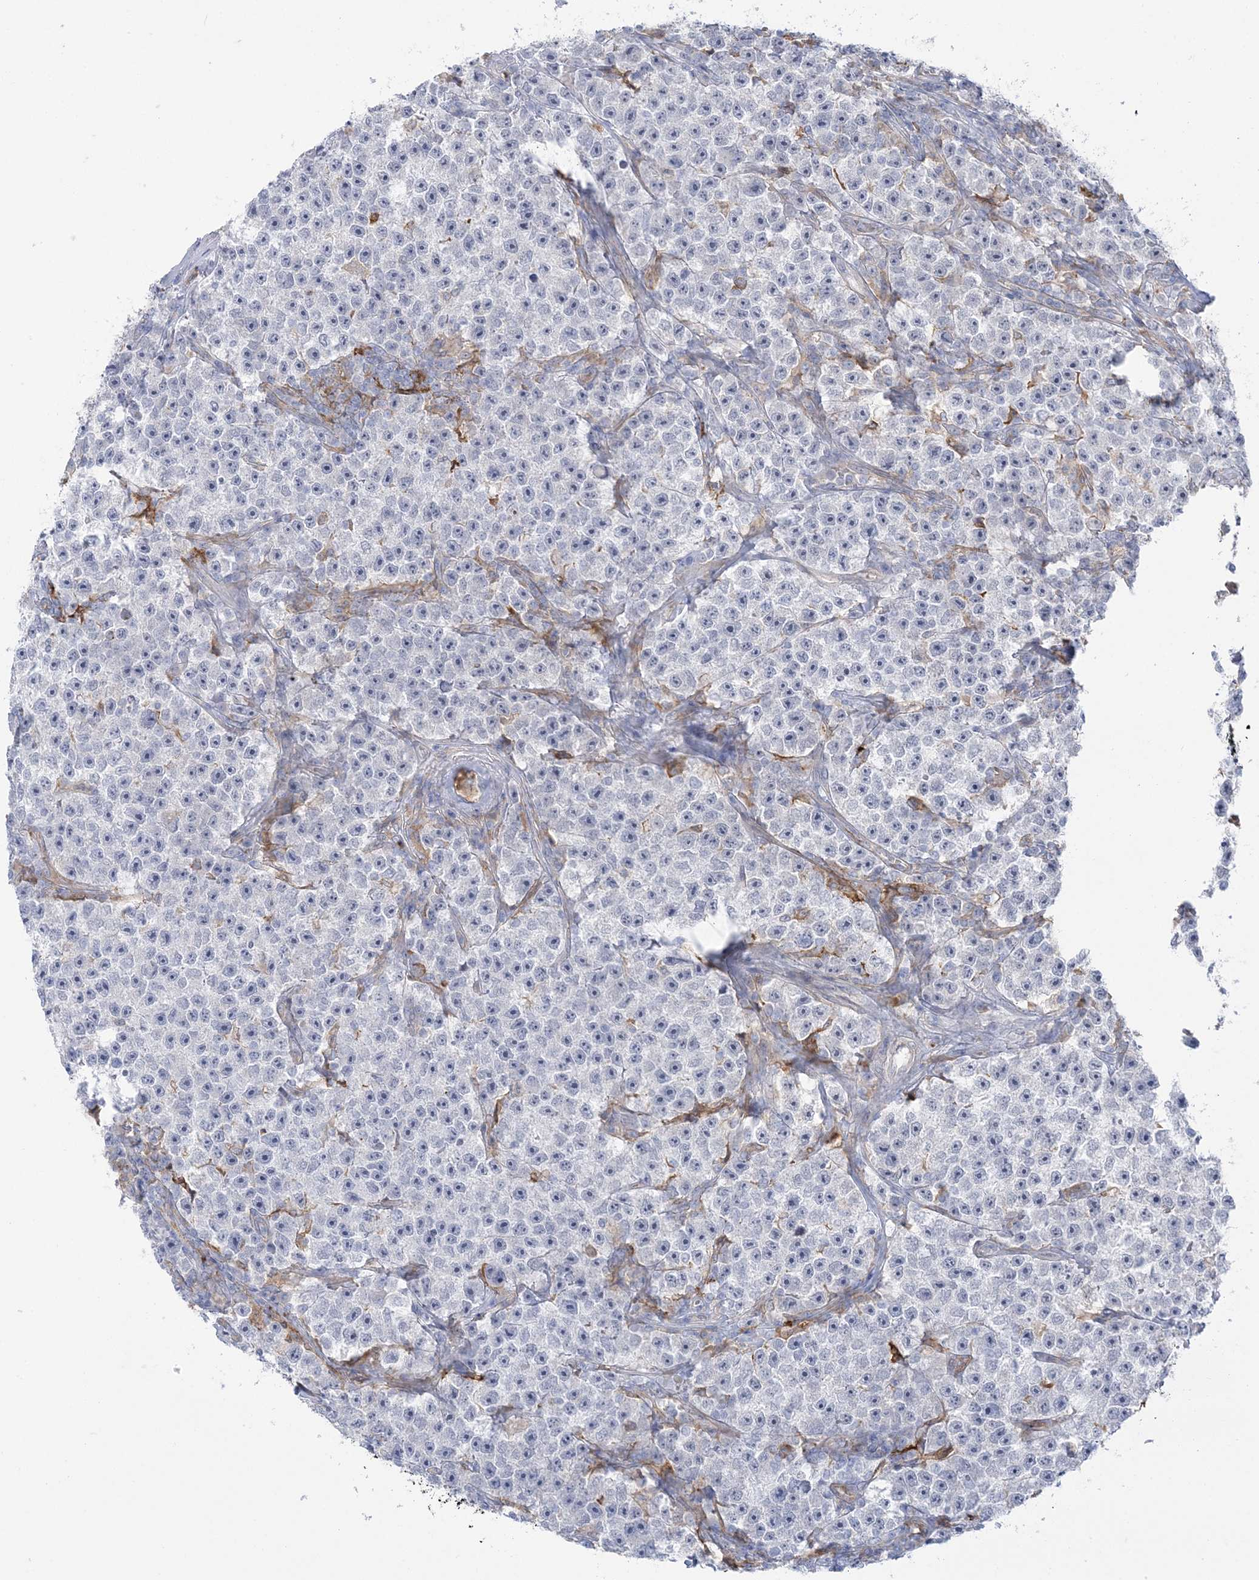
{"staining": {"intensity": "negative", "quantity": "none", "location": "none"}, "tissue": "testis cancer", "cell_type": "Tumor cells", "image_type": "cancer", "snomed": [{"axis": "morphology", "description": "Seminoma, NOS"}, {"axis": "topography", "description": "Testis"}], "caption": "Tumor cells are negative for protein expression in human seminoma (testis). The staining is performed using DAB brown chromogen with nuclei counter-stained in using hematoxylin.", "gene": "HAAO", "patient": {"sex": "male", "age": 22}}